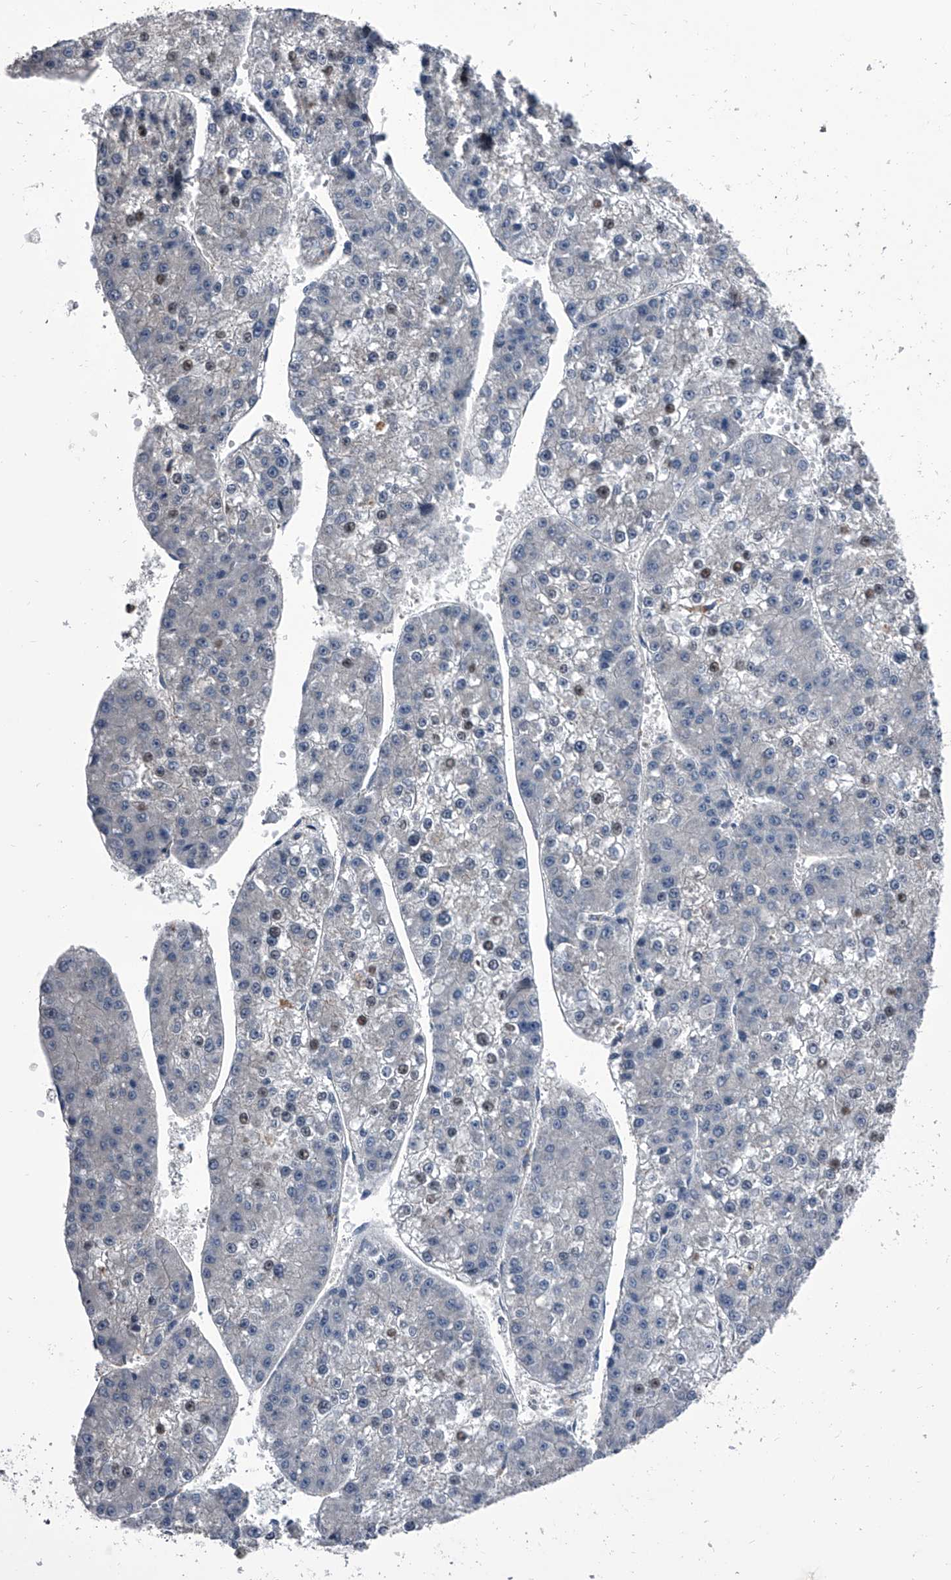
{"staining": {"intensity": "negative", "quantity": "none", "location": "none"}, "tissue": "liver cancer", "cell_type": "Tumor cells", "image_type": "cancer", "snomed": [{"axis": "morphology", "description": "Carcinoma, Hepatocellular, NOS"}, {"axis": "topography", "description": "Liver"}], "caption": "There is no significant staining in tumor cells of liver cancer.", "gene": "PIP5K1A", "patient": {"sex": "female", "age": 73}}